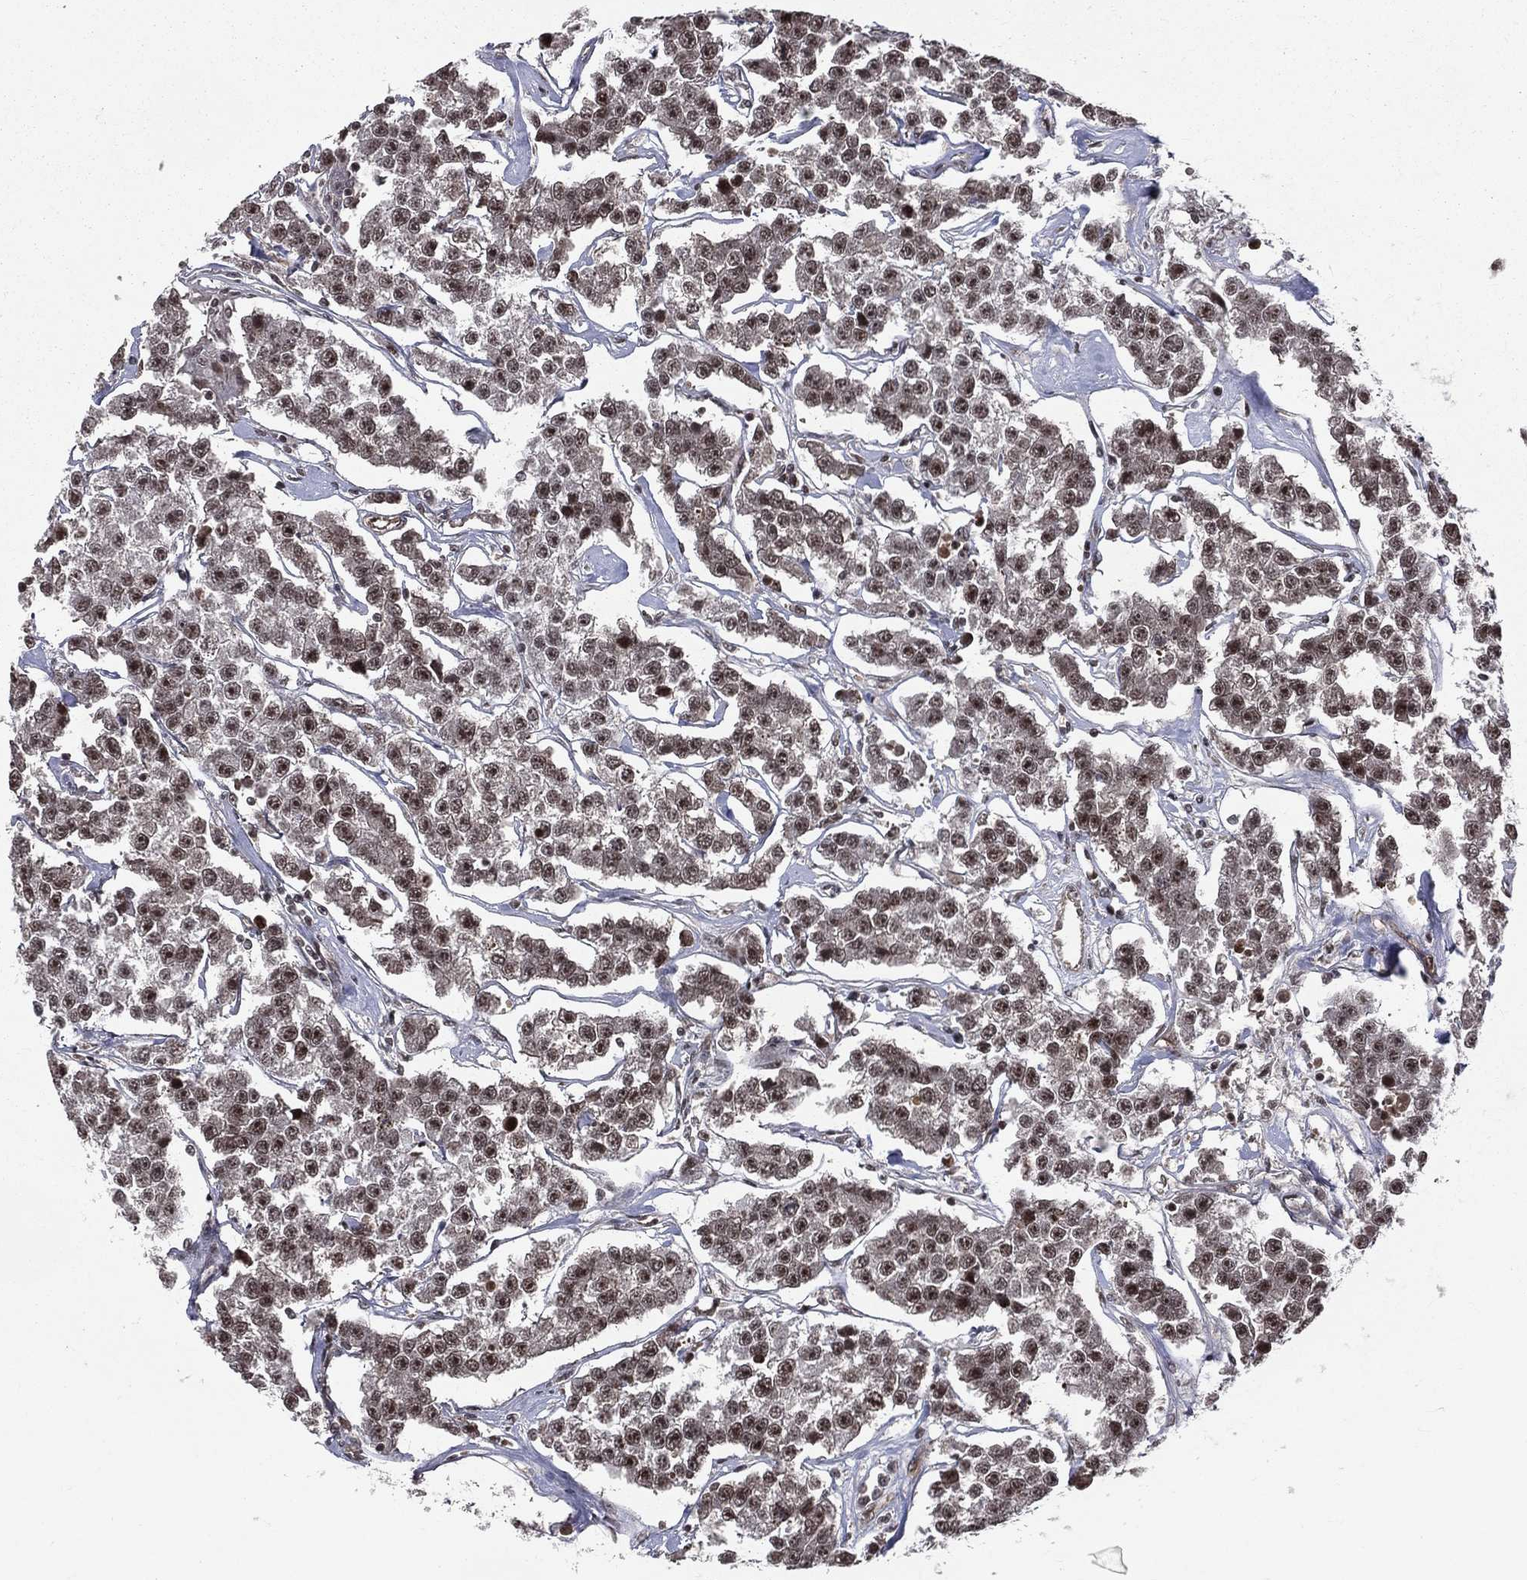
{"staining": {"intensity": "strong", "quantity": "25%-75%", "location": "nuclear"}, "tissue": "testis cancer", "cell_type": "Tumor cells", "image_type": "cancer", "snomed": [{"axis": "morphology", "description": "Seminoma, NOS"}, {"axis": "topography", "description": "Testis"}], "caption": "DAB (3,3'-diaminobenzidine) immunohistochemical staining of testis cancer (seminoma) displays strong nuclear protein positivity in about 25%-75% of tumor cells.", "gene": "SMC3", "patient": {"sex": "male", "age": 59}}